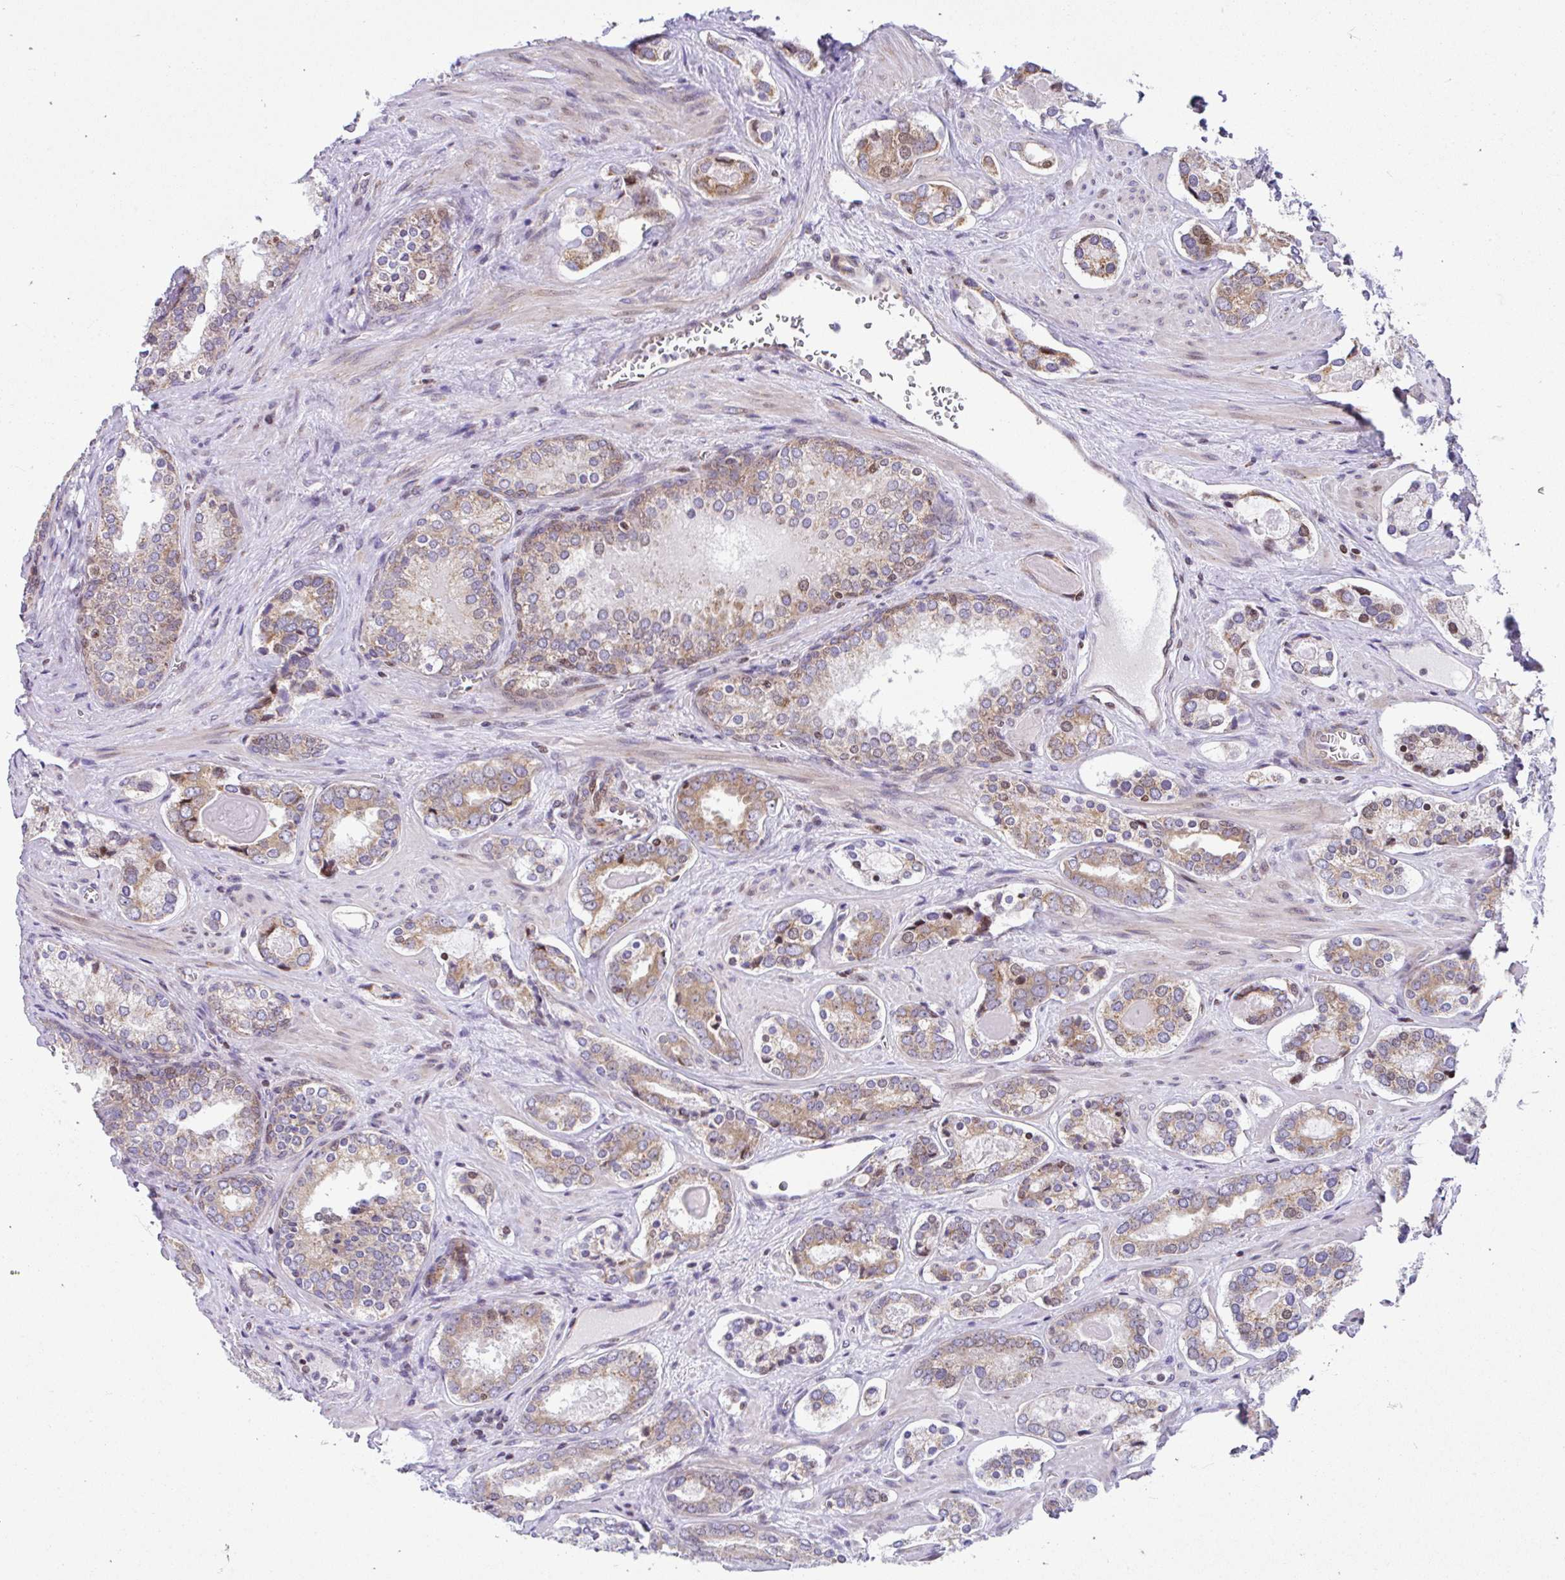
{"staining": {"intensity": "moderate", "quantity": ">75%", "location": "cytoplasmic/membranous"}, "tissue": "prostate cancer", "cell_type": "Tumor cells", "image_type": "cancer", "snomed": [{"axis": "morphology", "description": "Adenocarcinoma, Low grade"}, {"axis": "topography", "description": "Prostate"}], "caption": "An immunohistochemistry (IHC) histopathology image of neoplastic tissue is shown. Protein staining in brown labels moderate cytoplasmic/membranous positivity in prostate cancer within tumor cells. (Stains: DAB in brown, nuclei in blue, Microscopy: brightfield microscopy at high magnification).", "gene": "FIGNL1", "patient": {"sex": "male", "age": 62}}